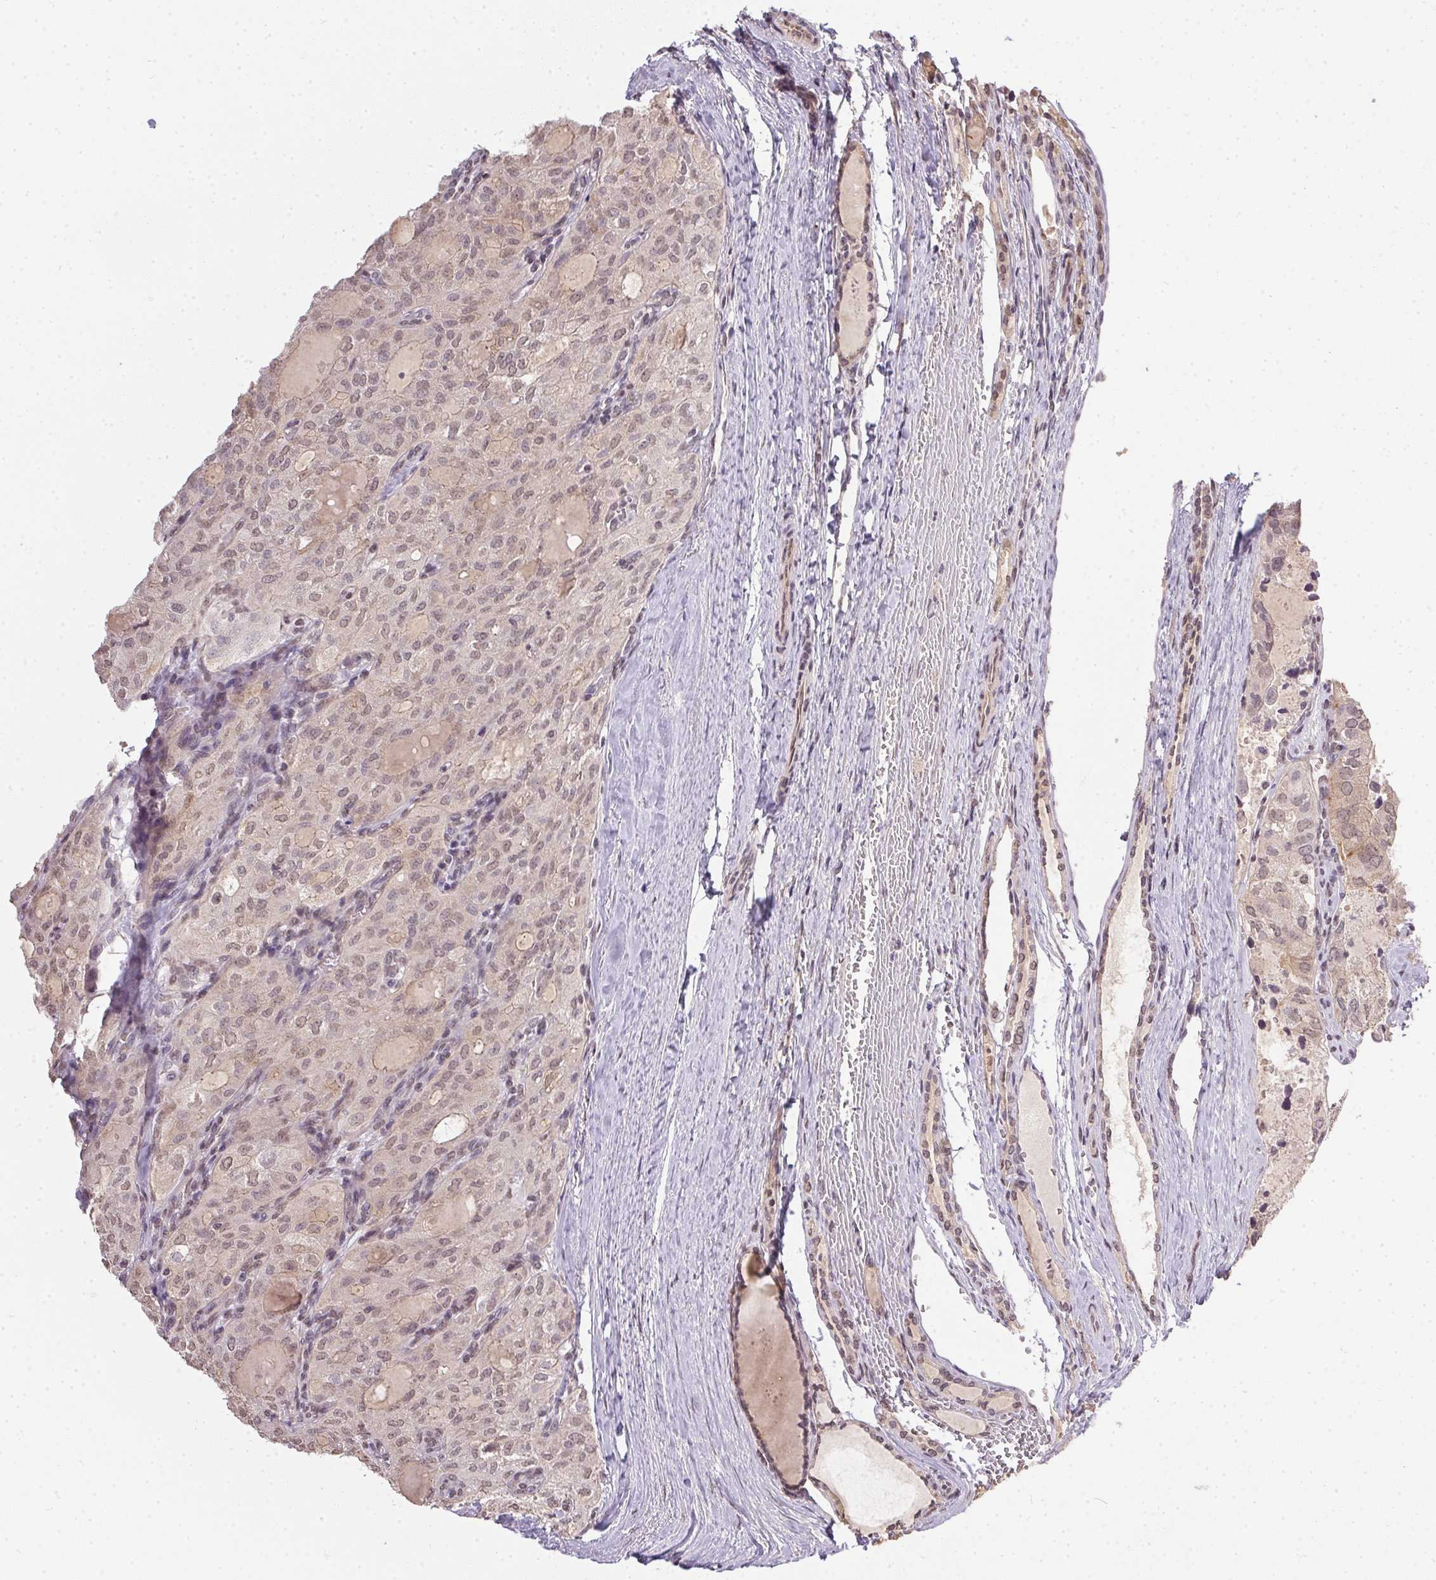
{"staining": {"intensity": "weak", "quantity": "25%-75%", "location": "nuclear"}, "tissue": "thyroid cancer", "cell_type": "Tumor cells", "image_type": "cancer", "snomed": [{"axis": "morphology", "description": "Follicular adenoma carcinoma, NOS"}, {"axis": "topography", "description": "Thyroid gland"}], "caption": "Protein expression by IHC shows weak nuclear staining in approximately 25%-75% of tumor cells in follicular adenoma carcinoma (thyroid).", "gene": "PPP4R4", "patient": {"sex": "male", "age": 75}}